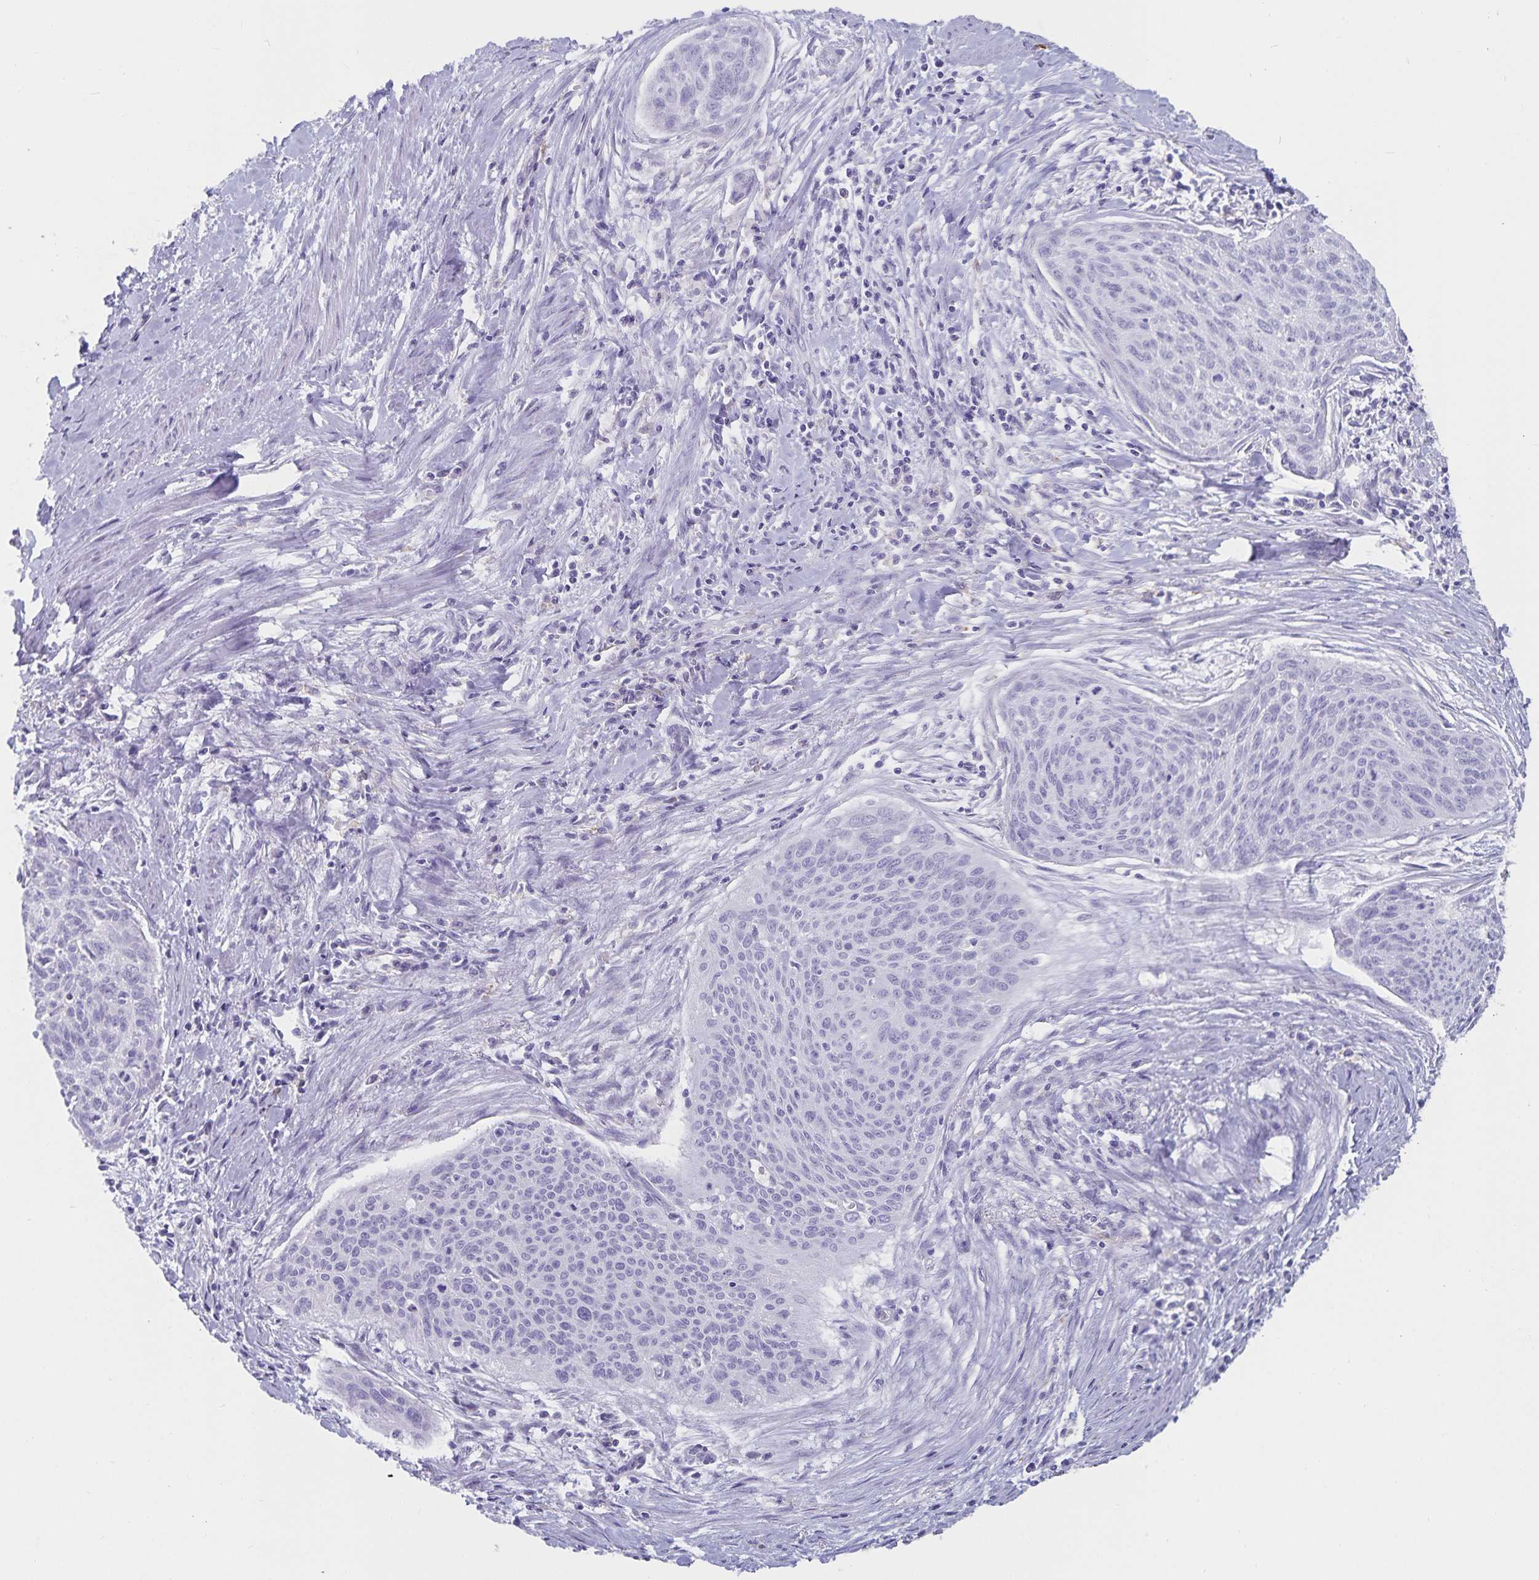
{"staining": {"intensity": "negative", "quantity": "none", "location": "none"}, "tissue": "cervical cancer", "cell_type": "Tumor cells", "image_type": "cancer", "snomed": [{"axis": "morphology", "description": "Squamous cell carcinoma, NOS"}, {"axis": "topography", "description": "Cervix"}], "caption": "A photomicrograph of squamous cell carcinoma (cervical) stained for a protein exhibits no brown staining in tumor cells.", "gene": "PLAC1", "patient": {"sex": "female", "age": 55}}